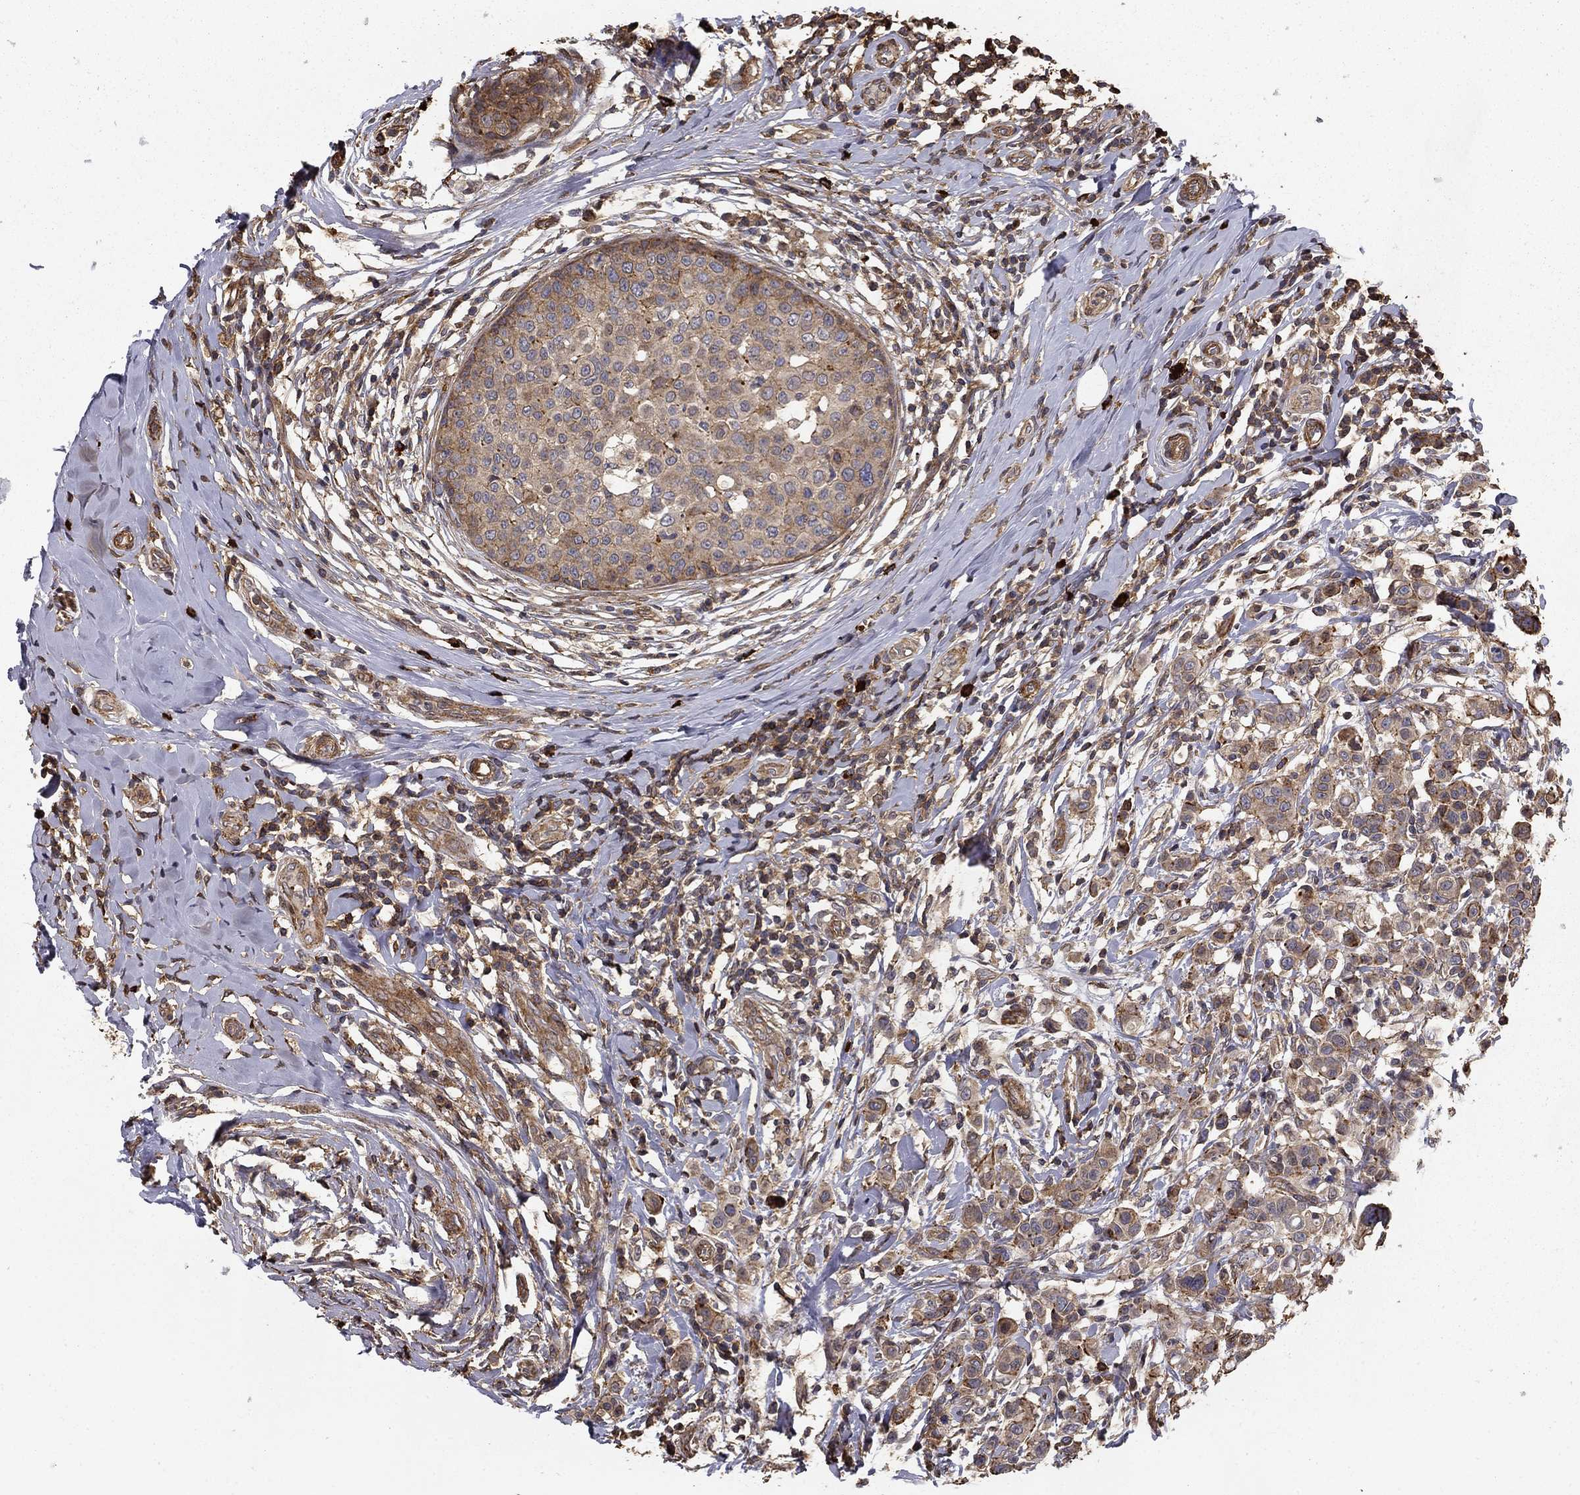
{"staining": {"intensity": "moderate", "quantity": "<25%", "location": "cytoplasmic/membranous"}, "tissue": "breast cancer", "cell_type": "Tumor cells", "image_type": "cancer", "snomed": [{"axis": "morphology", "description": "Duct carcinoma"}, {"axis": "topography", "description": "Breast"}], "caption": "DAB immunohistochemical staining of human breast intraductal carcinoma reveals moderate cytoplasmic/membranous protein staining in approximately <25% of tumor cells. (DAB (3,3'-diaminobenzidine) = brown stain, brightfield microscopy at high magnification).", "gene": "HABP4", "patient": {"sex": "female", "age": 27}}